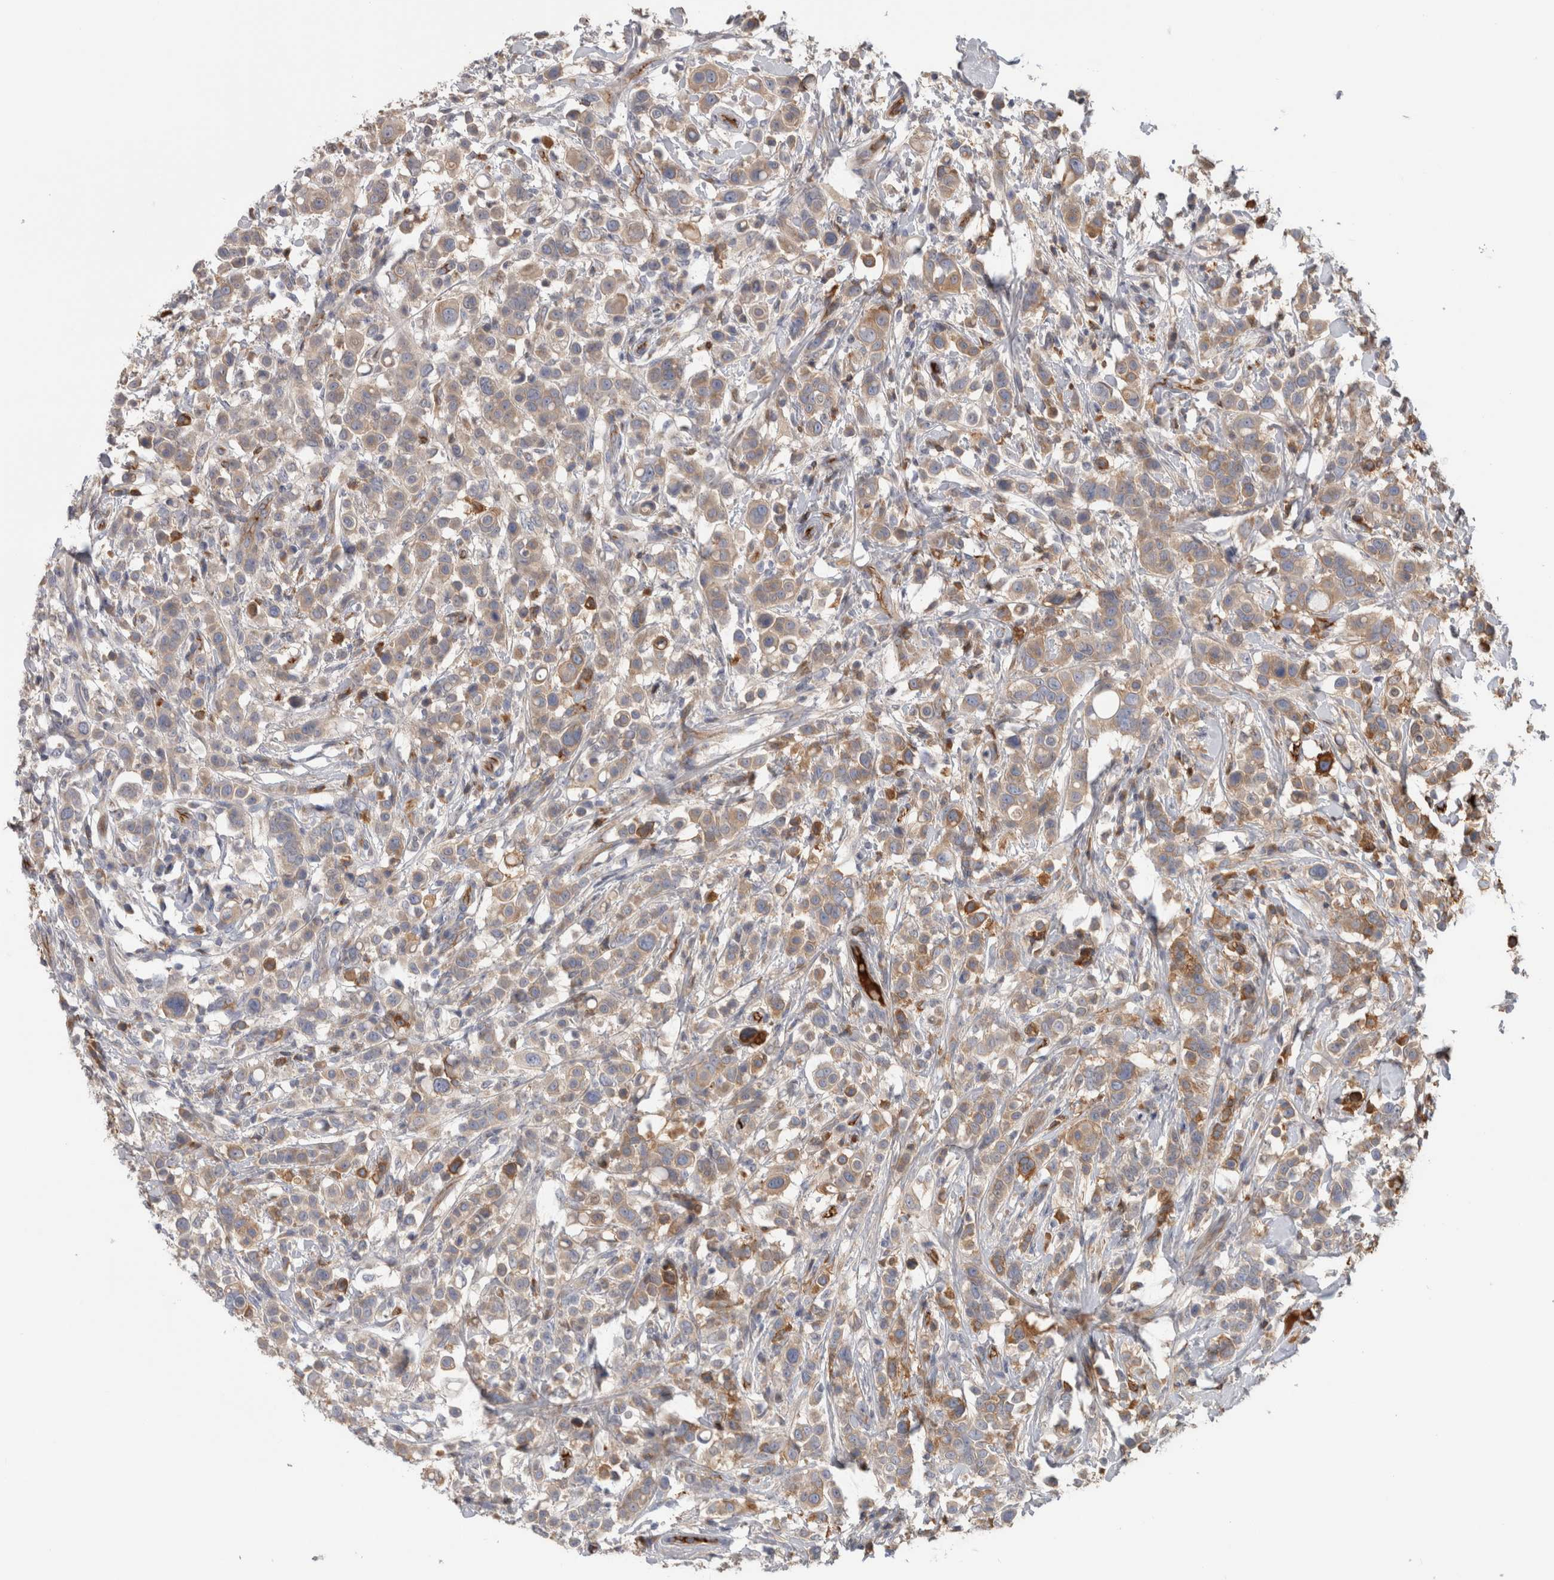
{"staining": {"intensity": "weak", "quantity": "25%-75%", "location": "cytoplasmic/membranous"}, "tissue": "breast cancer", "cell_type": "Tumor cells", "image_type": "cancer", "snomed": [{"axis": "morphology", "description": "Duct carcinoma"}, {"axis": "topography", "description": "Breast"}], "caption": "Approximately 25%-75% of tumor cells in breast cancer exhibit weak cytoplasmic/membranous protein expression as visualized by brown immunohistochemical staining.", "gene": "TBCE", "patient": {"sex": "female", "age": 27}}